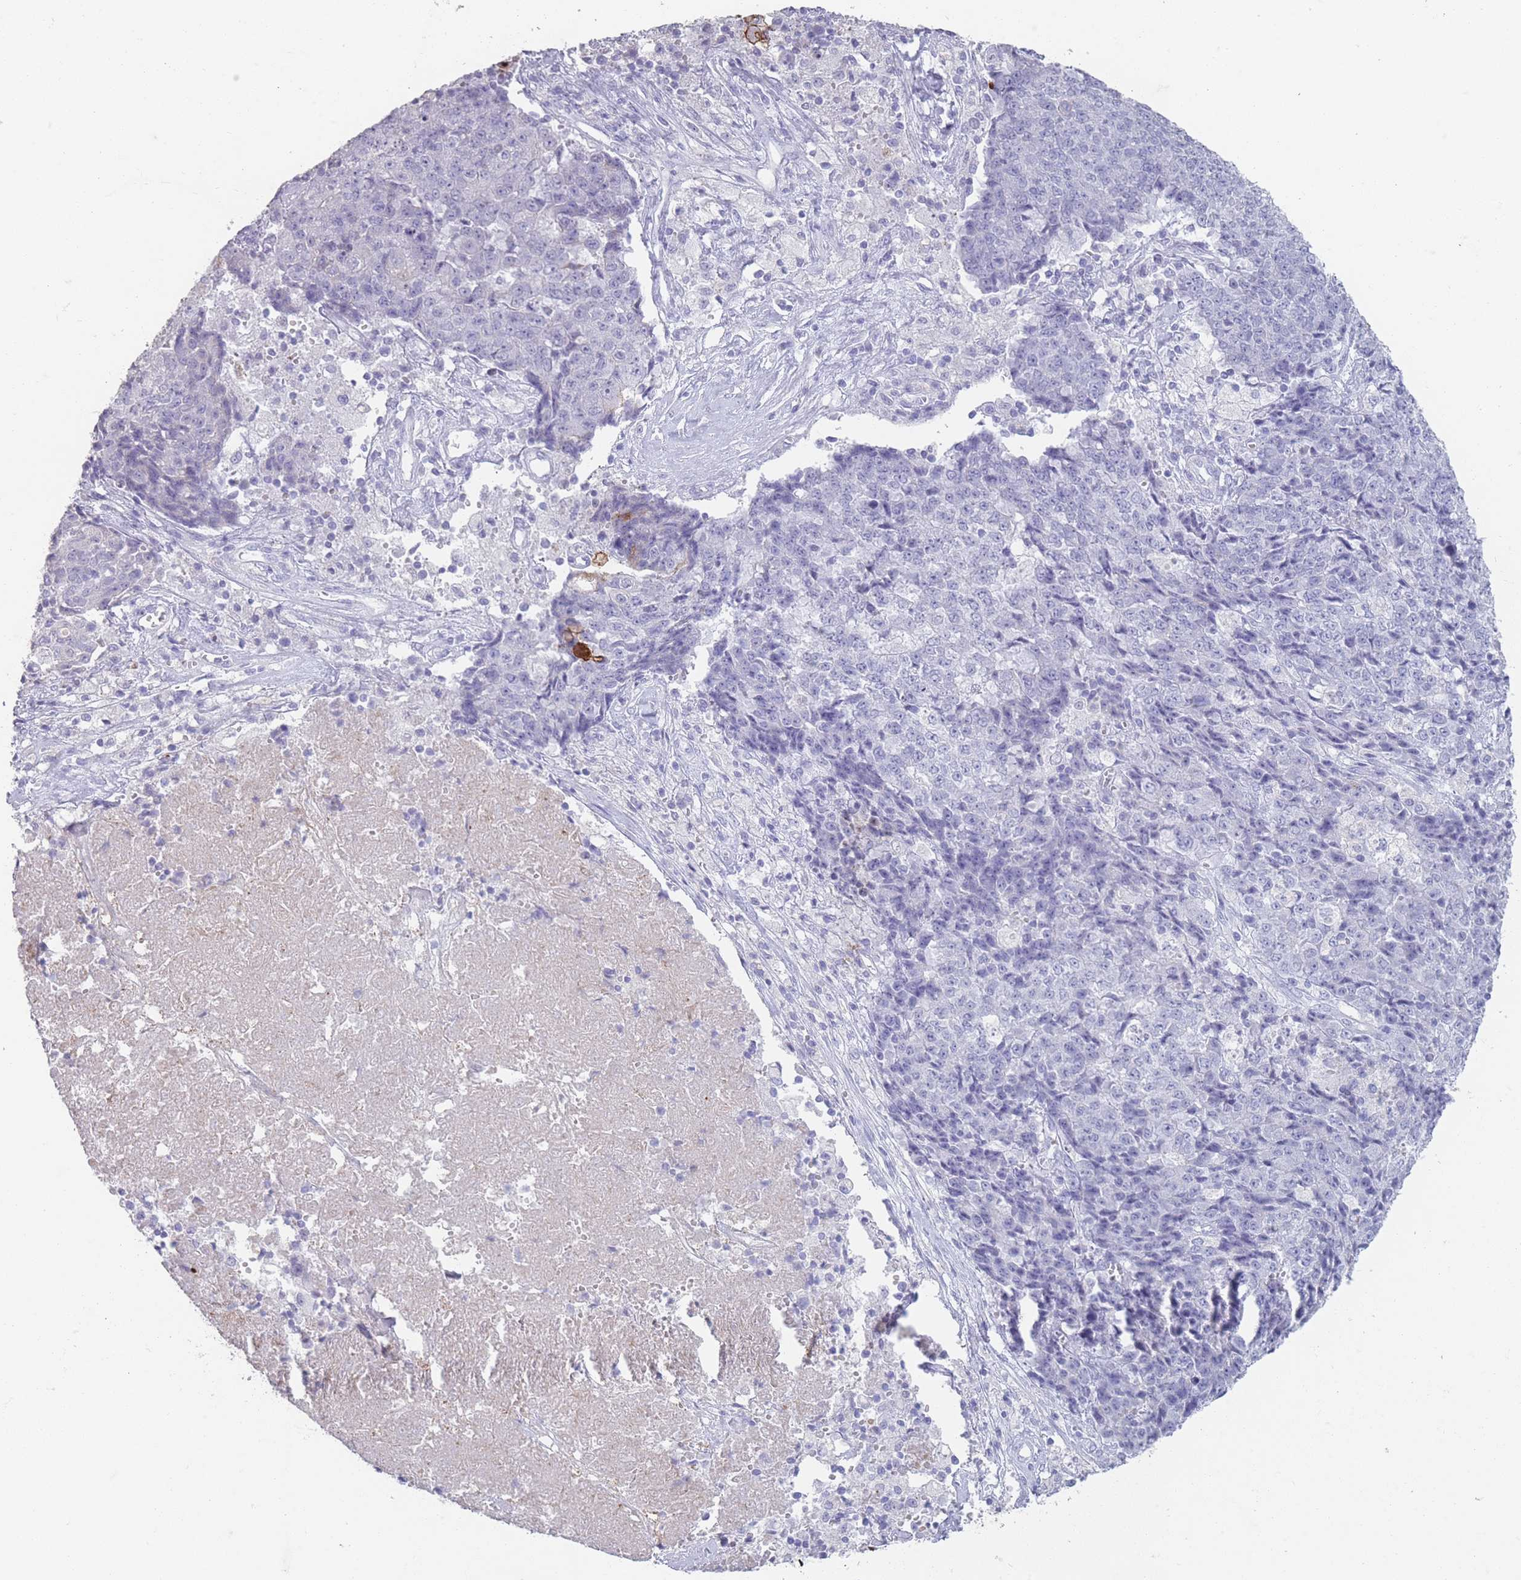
{"staining": {"intensity": "negative", "quantity": "none", "location": "none"}, "tissue": "ovarian cancer", "cell_type": "Tumor cells", "image_type": "cancer", "snomed": [{"axis": "morphology", "description": "Carcinoma, endometroid"}, {"axis": "topography", "description": "Ovary"}], "caption": "High power microscopy histopathology image of an immunohistochemistry photomicrograph of ovarian cancer (endometroid carcinoma), revealing no significant expression in tumor cells.", "gene": "RHBG", "patient": {"sex": "female", "age": 42}}